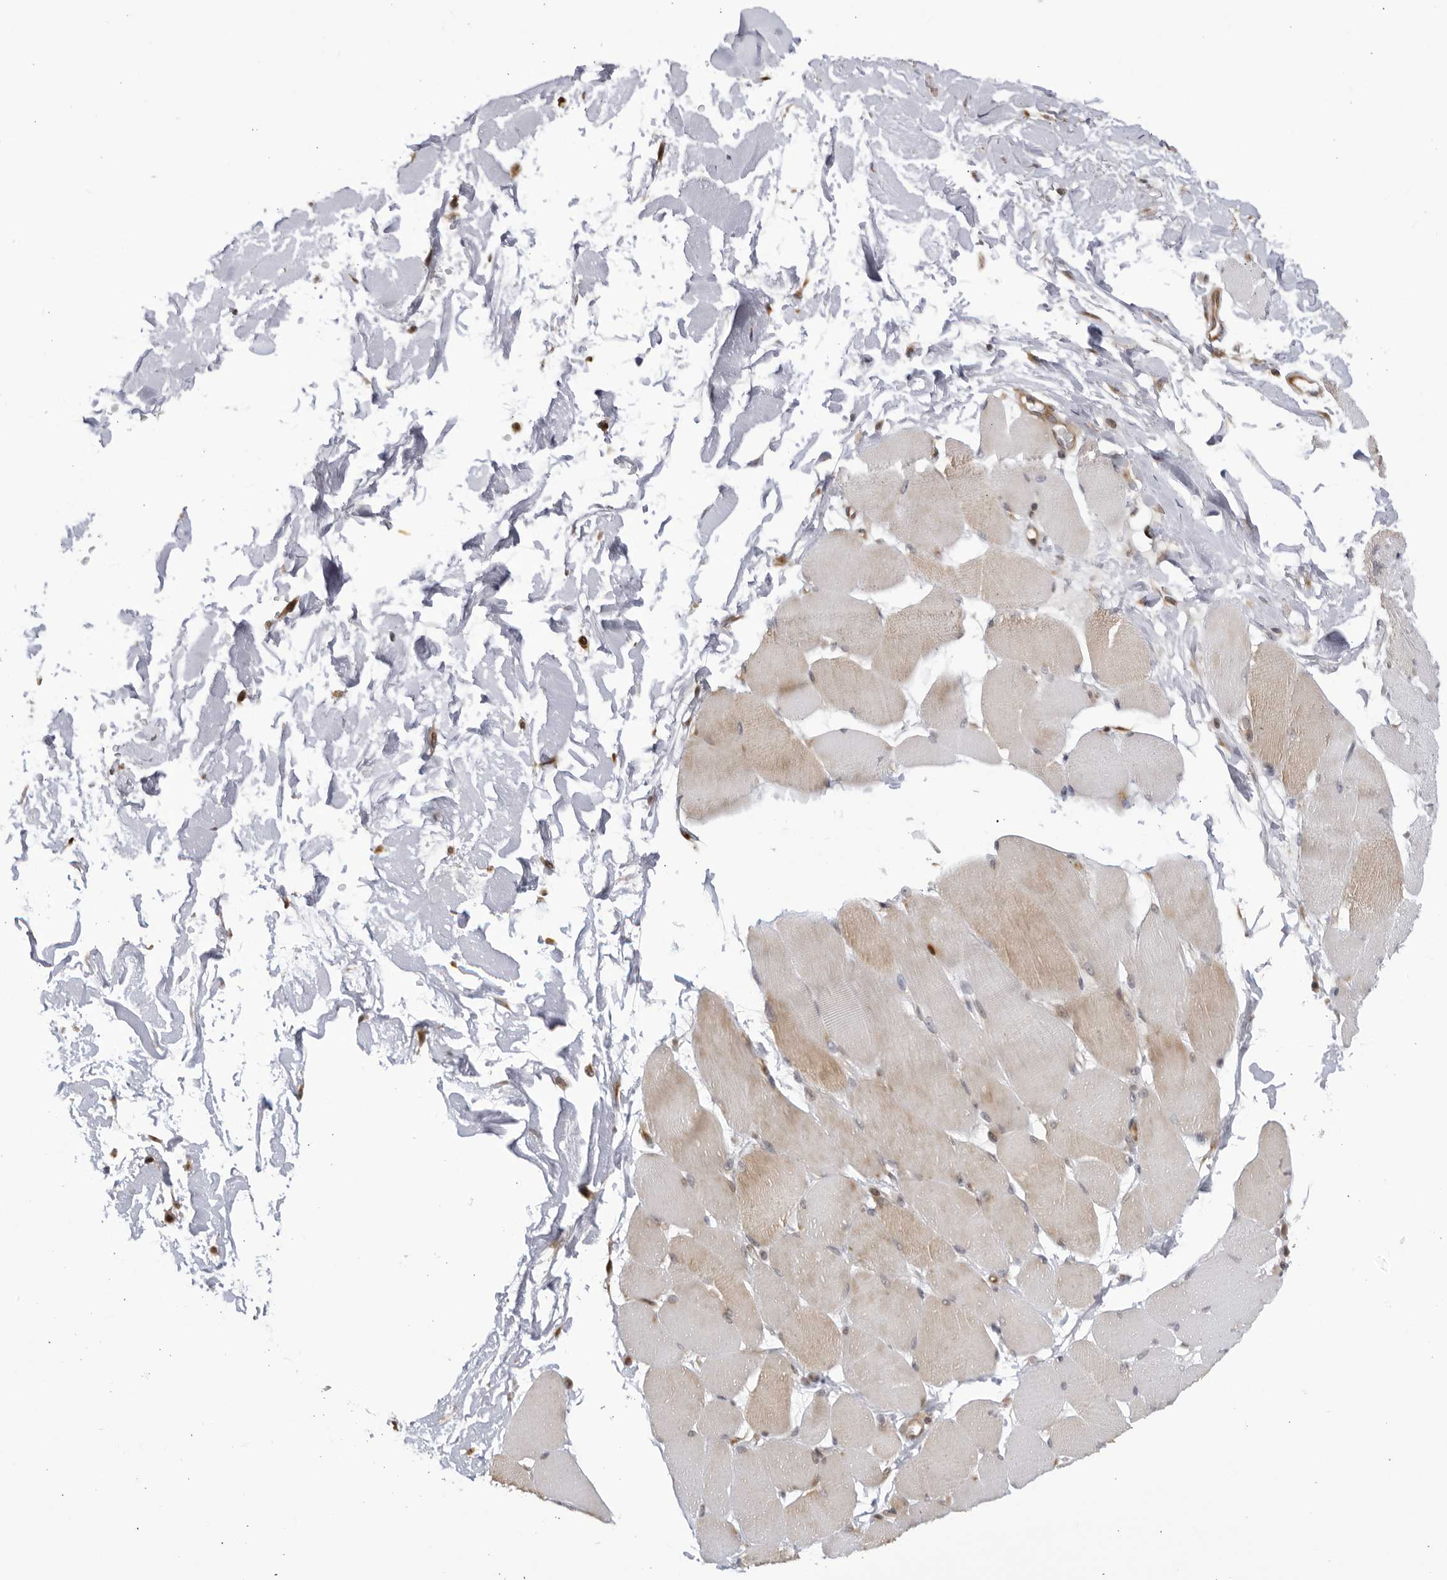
{"staining": {"intensity": "moderate", "quantity": "<25%", "location": "cytoplasmic/membranous"}, "tissue": "skeletal muscle", "cell_type": "Myocytes", "image_type": "normal", "snomed": [{"axis": "morphology", "description": "Normal tissue, NOS"}, {"axis": "topography", "description": "Skin"}, {"axis": "topography", "description": "Skeletal muscle"}], "caption": "Moderate cytoplasmic/membranous positivity for a protein is appreciated in approximately <25% of myocytes of normal skeletal muscle using immunohistochemistry.", "gene": "CNBD1", "patient": {"sex": "male", "age": 83}}